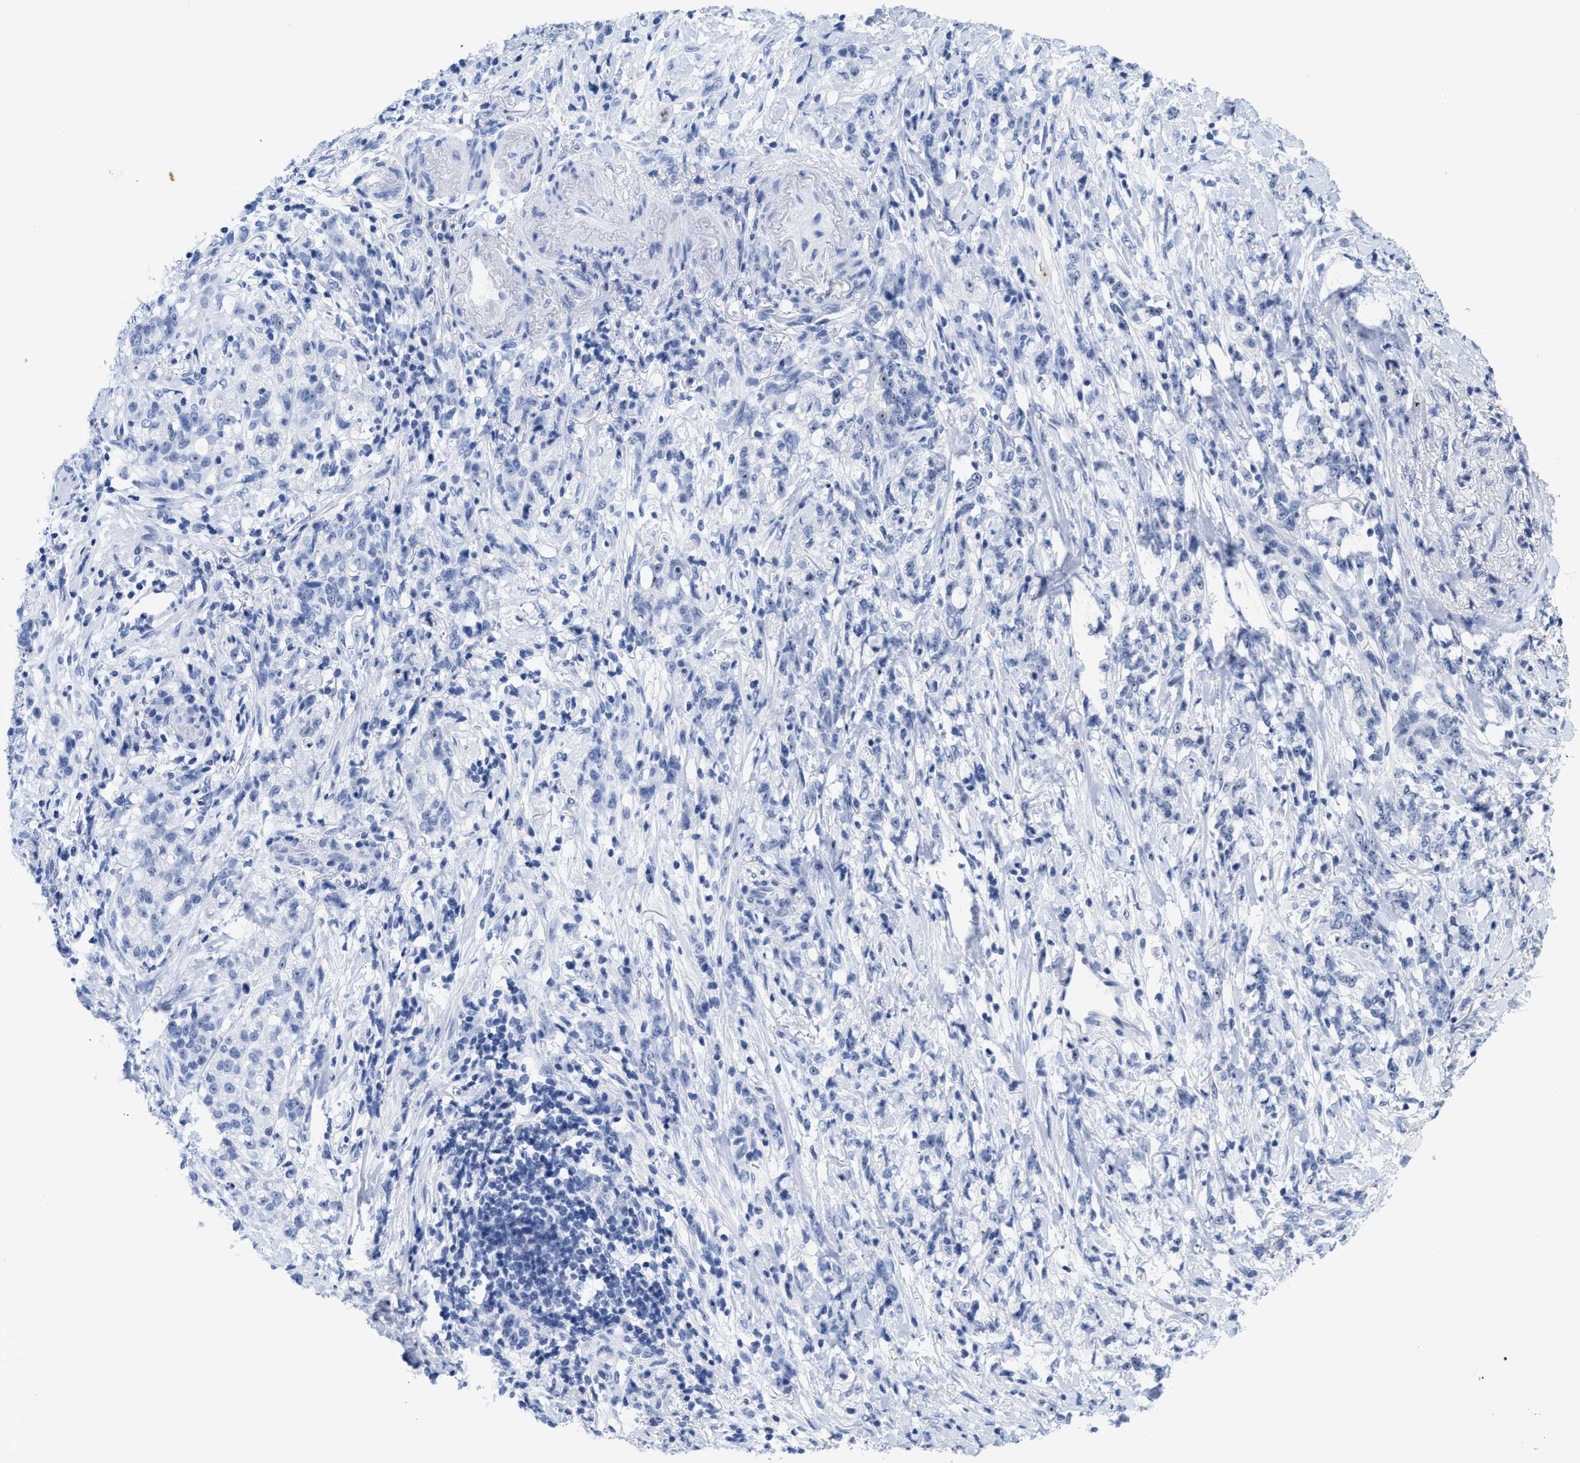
{"staining": {"intensity": "moderate", "quantity": "25%-75%", "location": "nuclear"}, "tissue": "stomach cancer", "cell_type": "Tumor cells", "image_type": "cancer", "snomed": [{"axis": "morphology", "description": "Adenocarcinoma, NOS"}, {"axis": "topography", "description": "Stomach, lower"}], "caption": "IHC of stomach cancer demonstrates medium levels of moderate nuclear expression in approximately 25%-75% of tumor cells. The staining is performed using DAB (3,3'-diaminobenzidine) brown chromogen to label protein expression. The nuclei are counter-stained blue using hematoxylin.", "gene": "NOP58", "patient": {"sex": "male", "age": 88}}